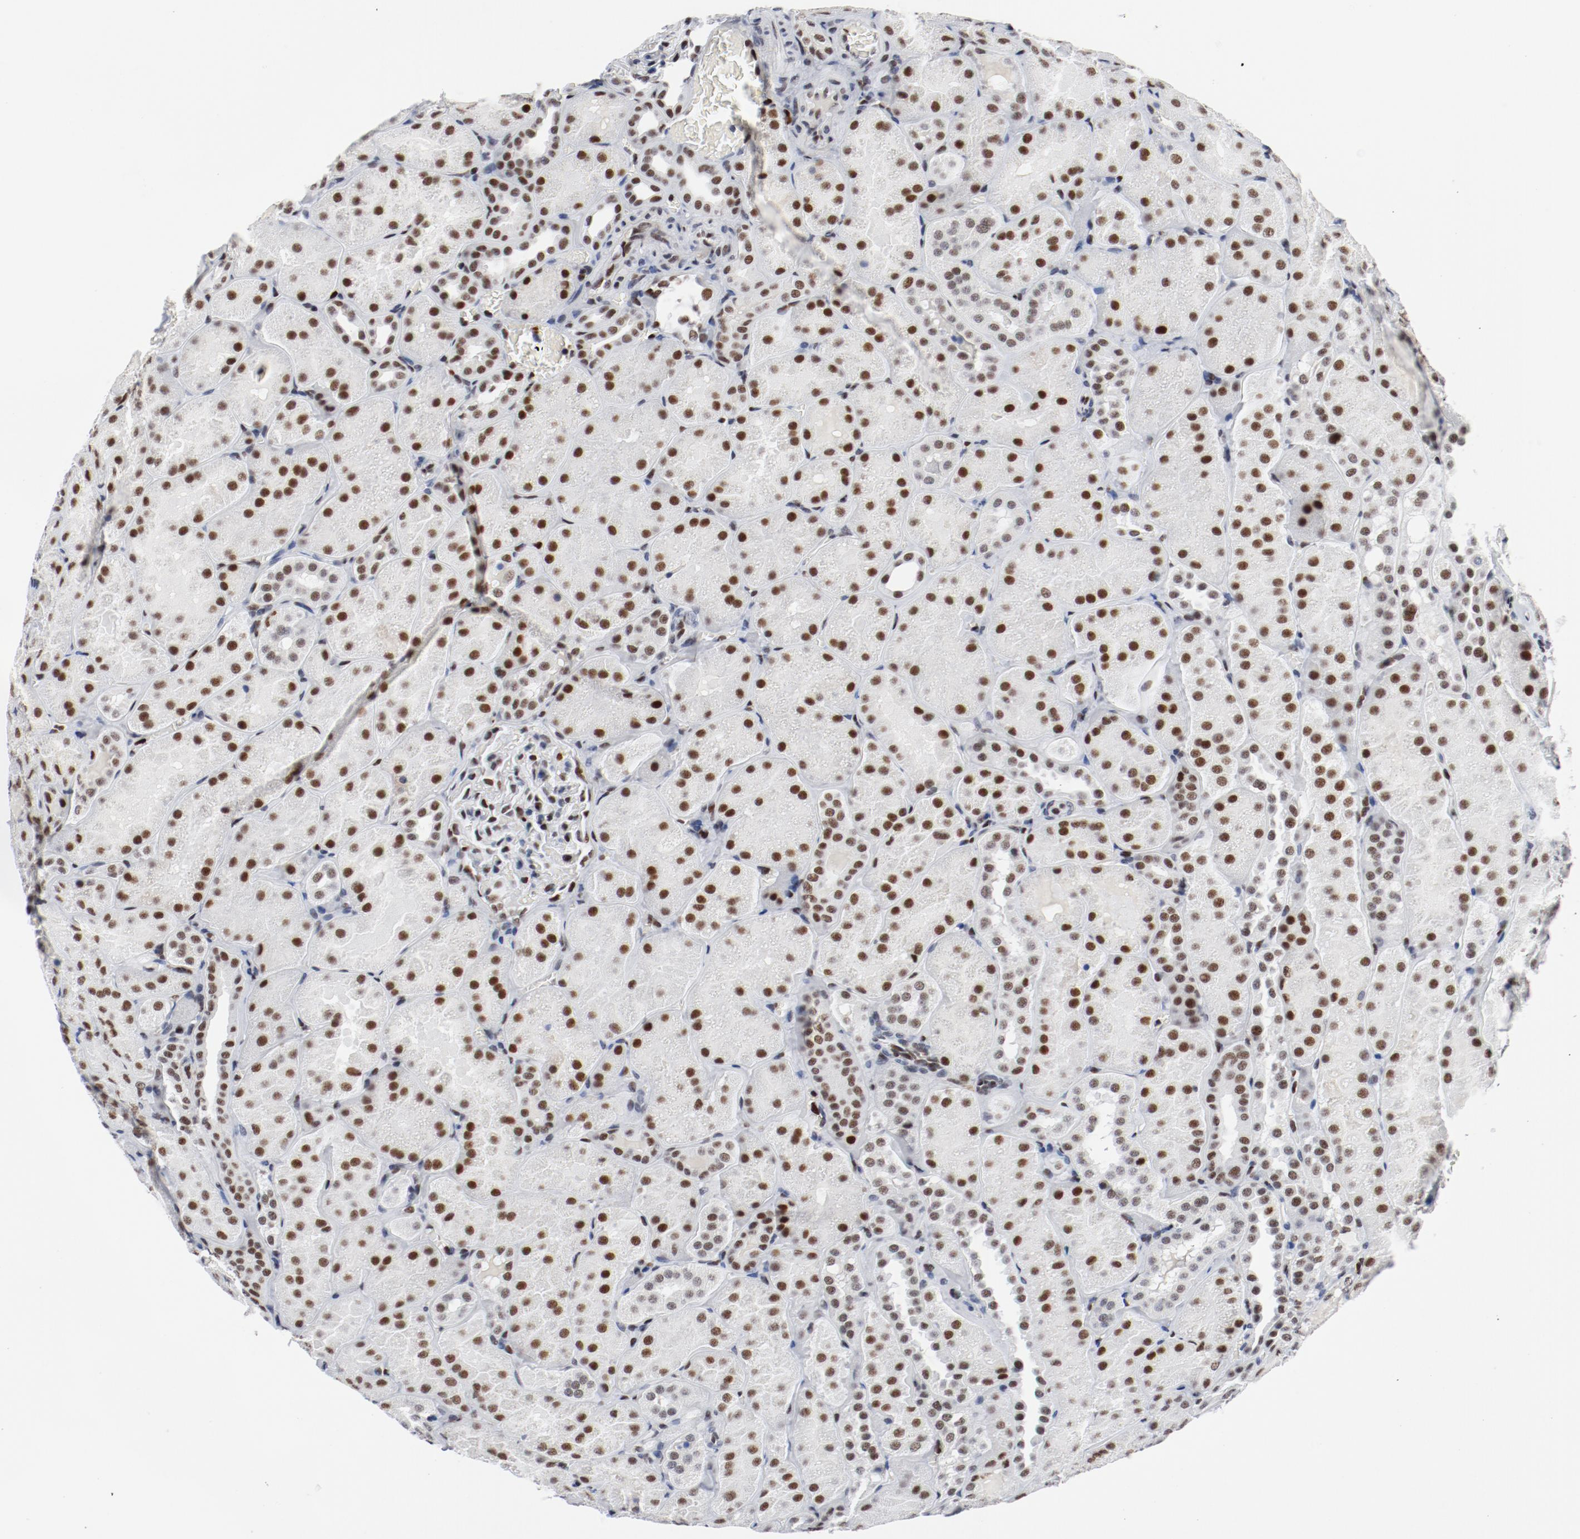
{"staining": {"intensity": "weak", "quantity": "<25%", "location": "nuclear"}, "tissue": "kidney", "cell_type": "Cells in glomeruli", "image_type": "normal", "snomed": [{"axis": "morphology", "description": "Normal tissue, NOS"}, {"axis": "topography", "description": "Kidney"}], "caption": "Immunohistochemical staining of normal human kidney demonstrates no significant staining in cells in glomeruli.", "gene": "POLD1", "patient": {"sex": "male", "age": 28}}